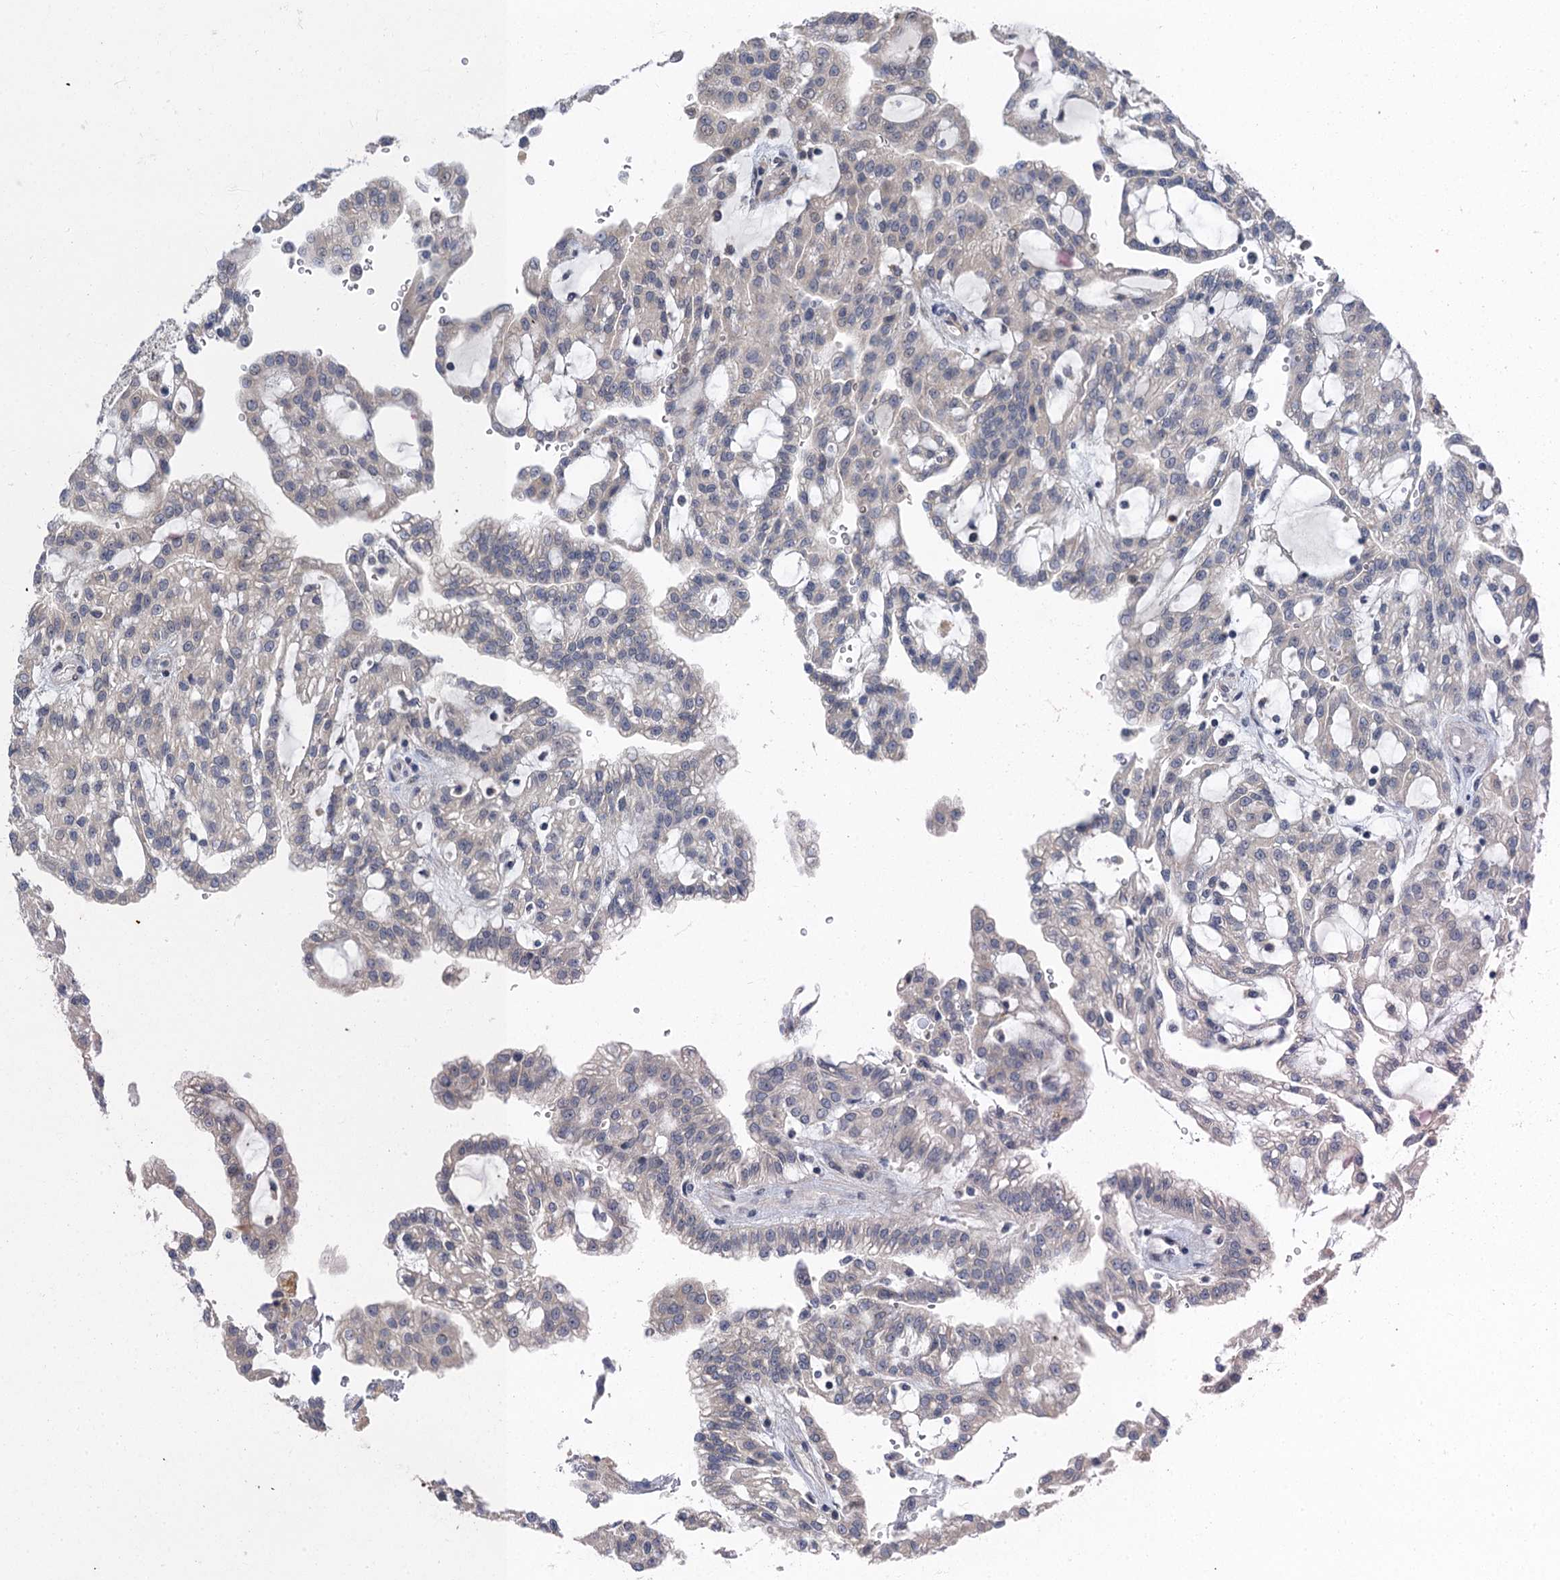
{"staining": {"intensity": "negative", "quantity": "none", "location": "none"}, "tissue": "renal cancer", "cell_type": "Tumor cells", "image_type": "cancer", "snomed": [{"axis": "morphology", "description": "Adenocarcinoma, NOS"}, {"axis": "topography", "description": "Kidney"}], "caption": "This is an IHC image of renal cancer (adenocarcinoma). There is no positivity in tumor cells.", "gene": "MRFAP1", "patient": {"sex": "male", "age": 63}}